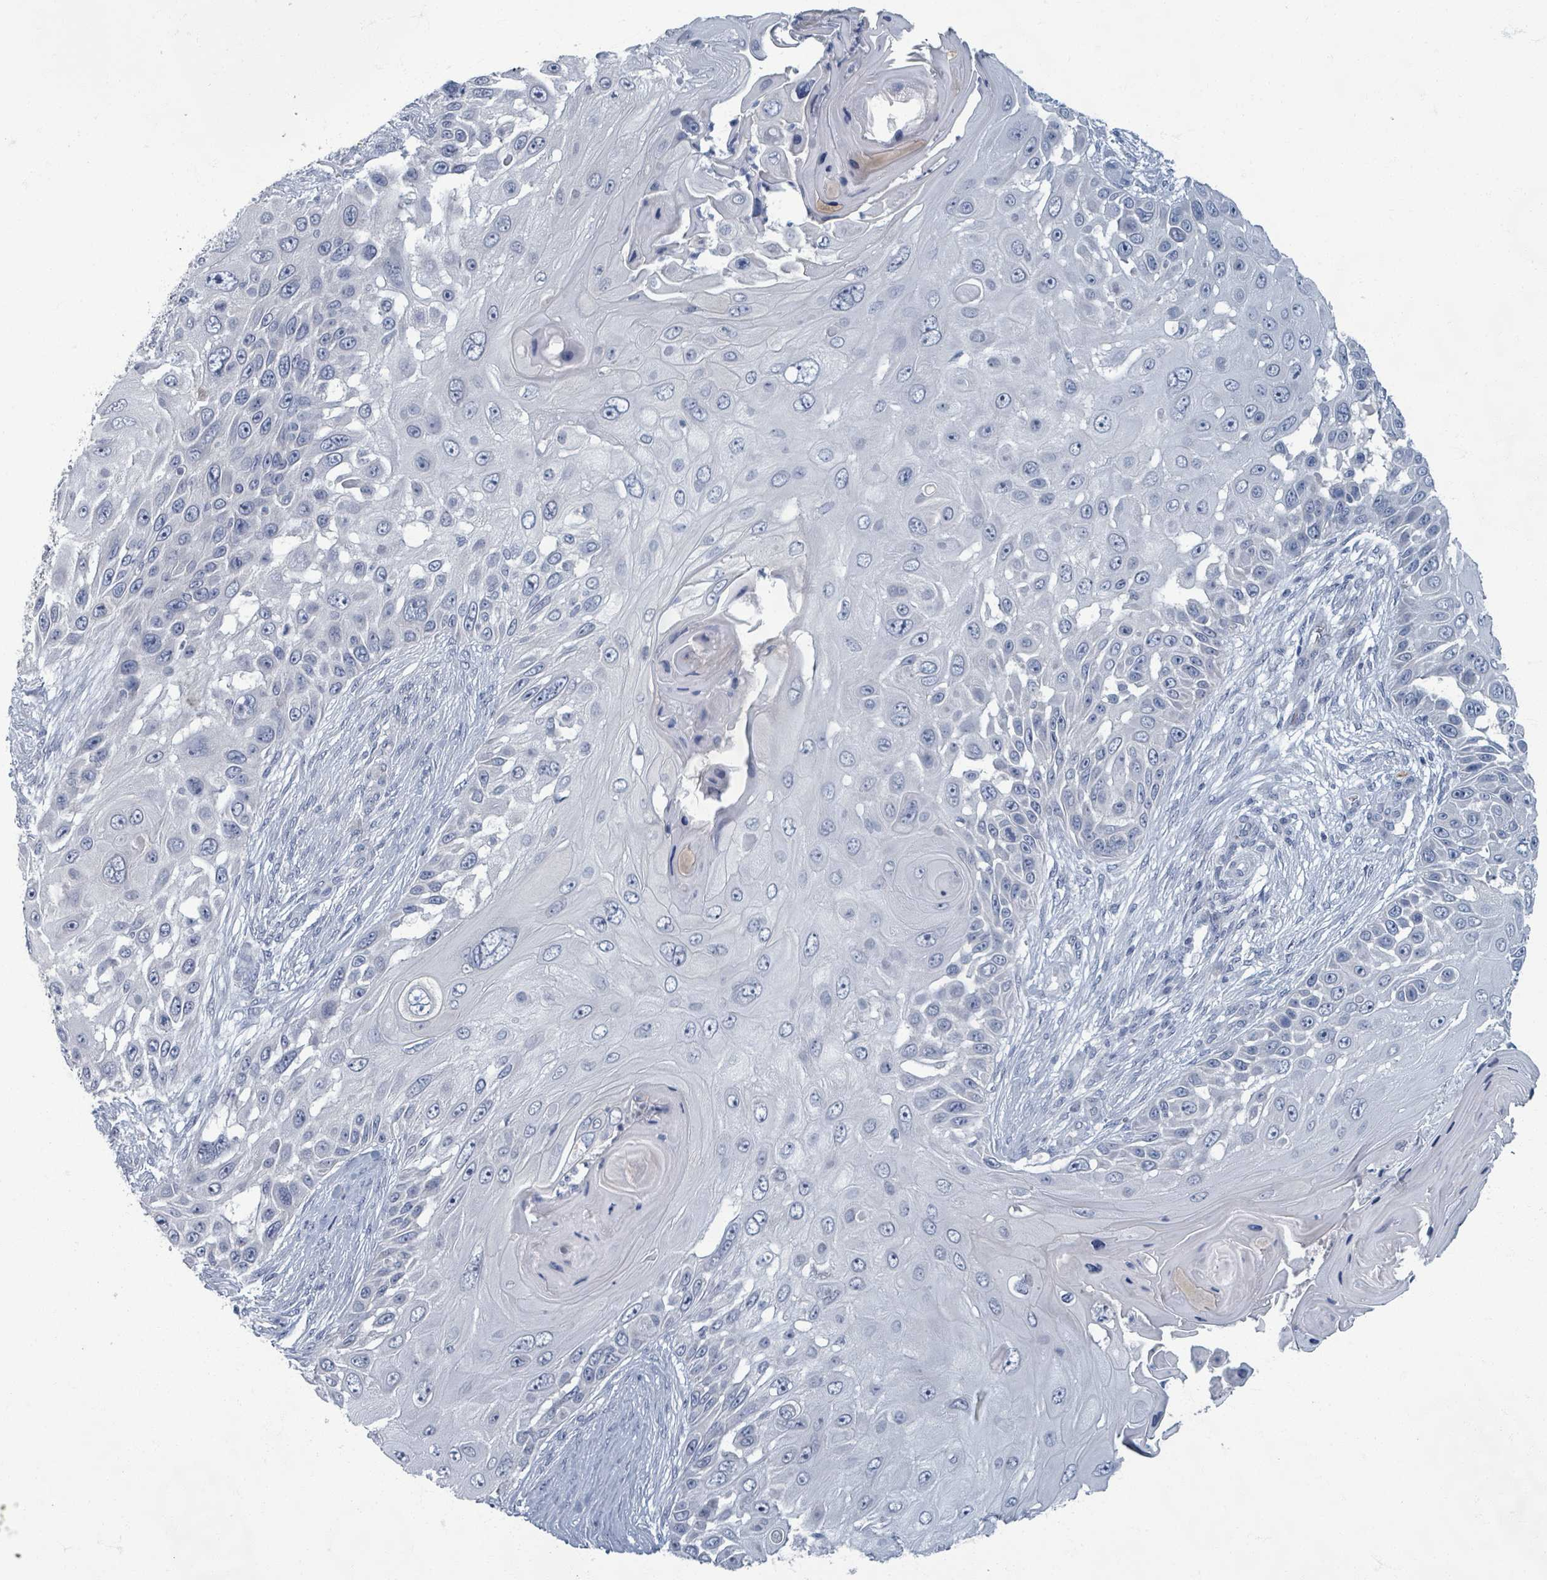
{"staining": {"intensity": "negative", "quantity": "none", "location": "none"}, "tissue": "skin cancer", "cell_type": "Tumor cells", "image_type": "cancer", "snomed": [{"axis": "morphology", "description": "Squamous cell carcinoma, NOS"}, {"axis": "topography", "description": "Skin"}], "caption": "A high-resolution micrograph shows IHC staining of squamous cell carcinoma (skin), which shows no significant expression in tumor cells.", "gene": "WNT11", "patient": {"sex": "female", "age": 44}}